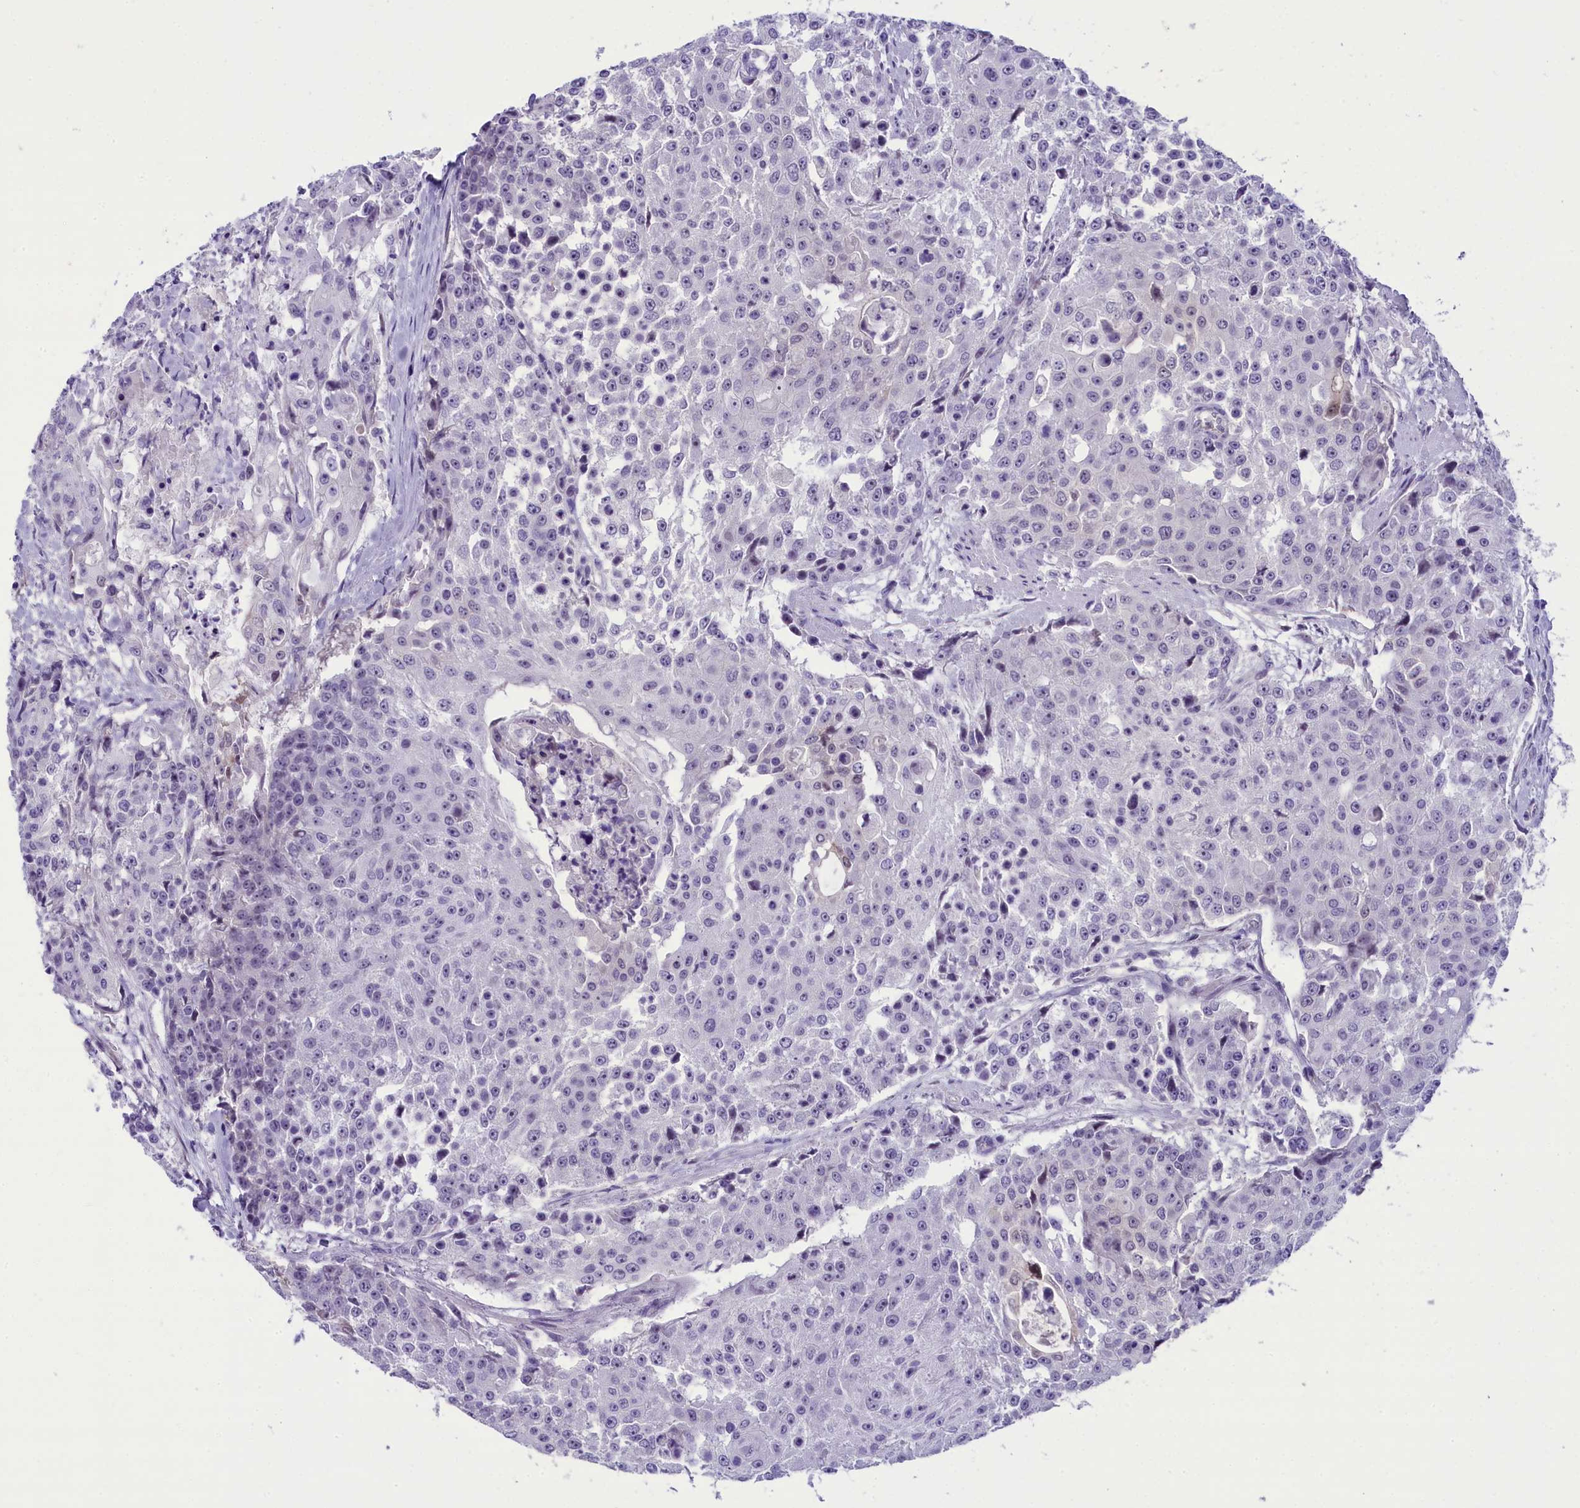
{"staining": {"intensity": "negative", "quantity": "none", "location": "none"}, "tissue": "urothelial cancer", "cell_type": "Tumor cells", "image_type": "cancer", "snomed": [{"axis": "morphology", "description": "Urothelial carcinoma, High grade"}, {"axis": "topography", "description": "Urinary bladder"}], "caption": "This is a photomicrograph of IHC staining of high-grade urothelial carcinoma, which shows no expression in tumor cells. (Stains: DAB (3,3'-diaminobenzidine) immunohistochemistry with hematoxylin counter stain, Microscopy: brightfield microscopy at high magnification).", "gene": "PRR15", "patient": {"sex": "female", "age": 63}}